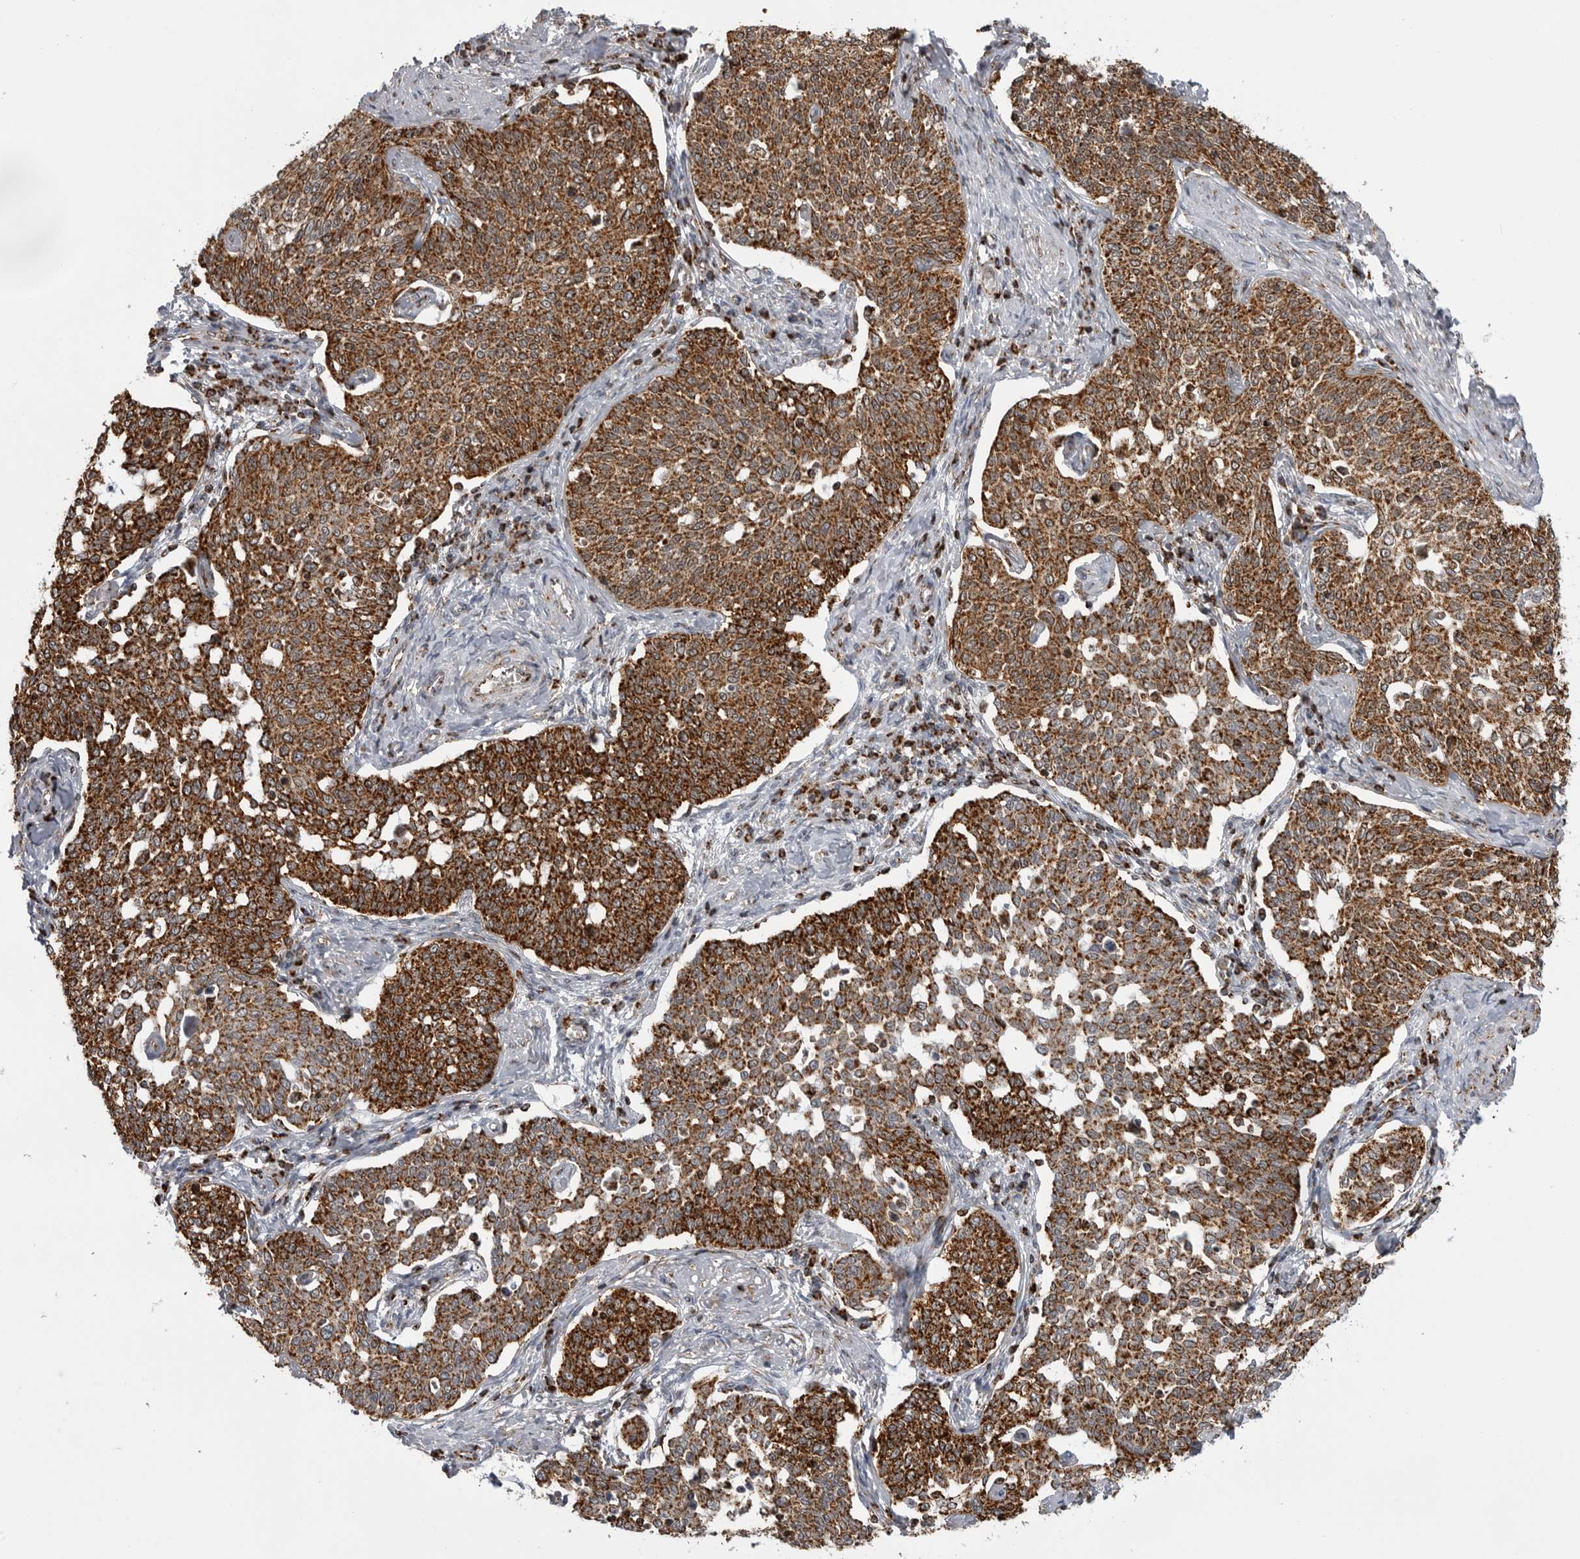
{"staining": {"intensity": "strong", "quantity": ">75%", "location": "cytoplasmic/membranous"}, "tissue": "cervical cancer", "cell_type": "Tumor cells", "image_type": "cancer", "snomed": [{"axis": "morphology", "description": "Squamous cell carcinoma, NOS"}, {"axis": "topography", "description": "Cervix"}], "caption": "Human cervical cancer stained with a brown dye displays strong cytoplasmic/membranous positive positivity in about >75% of tumor cells.", "gene": "COX5A", "patient": {"sex": "female", "age": 34}}